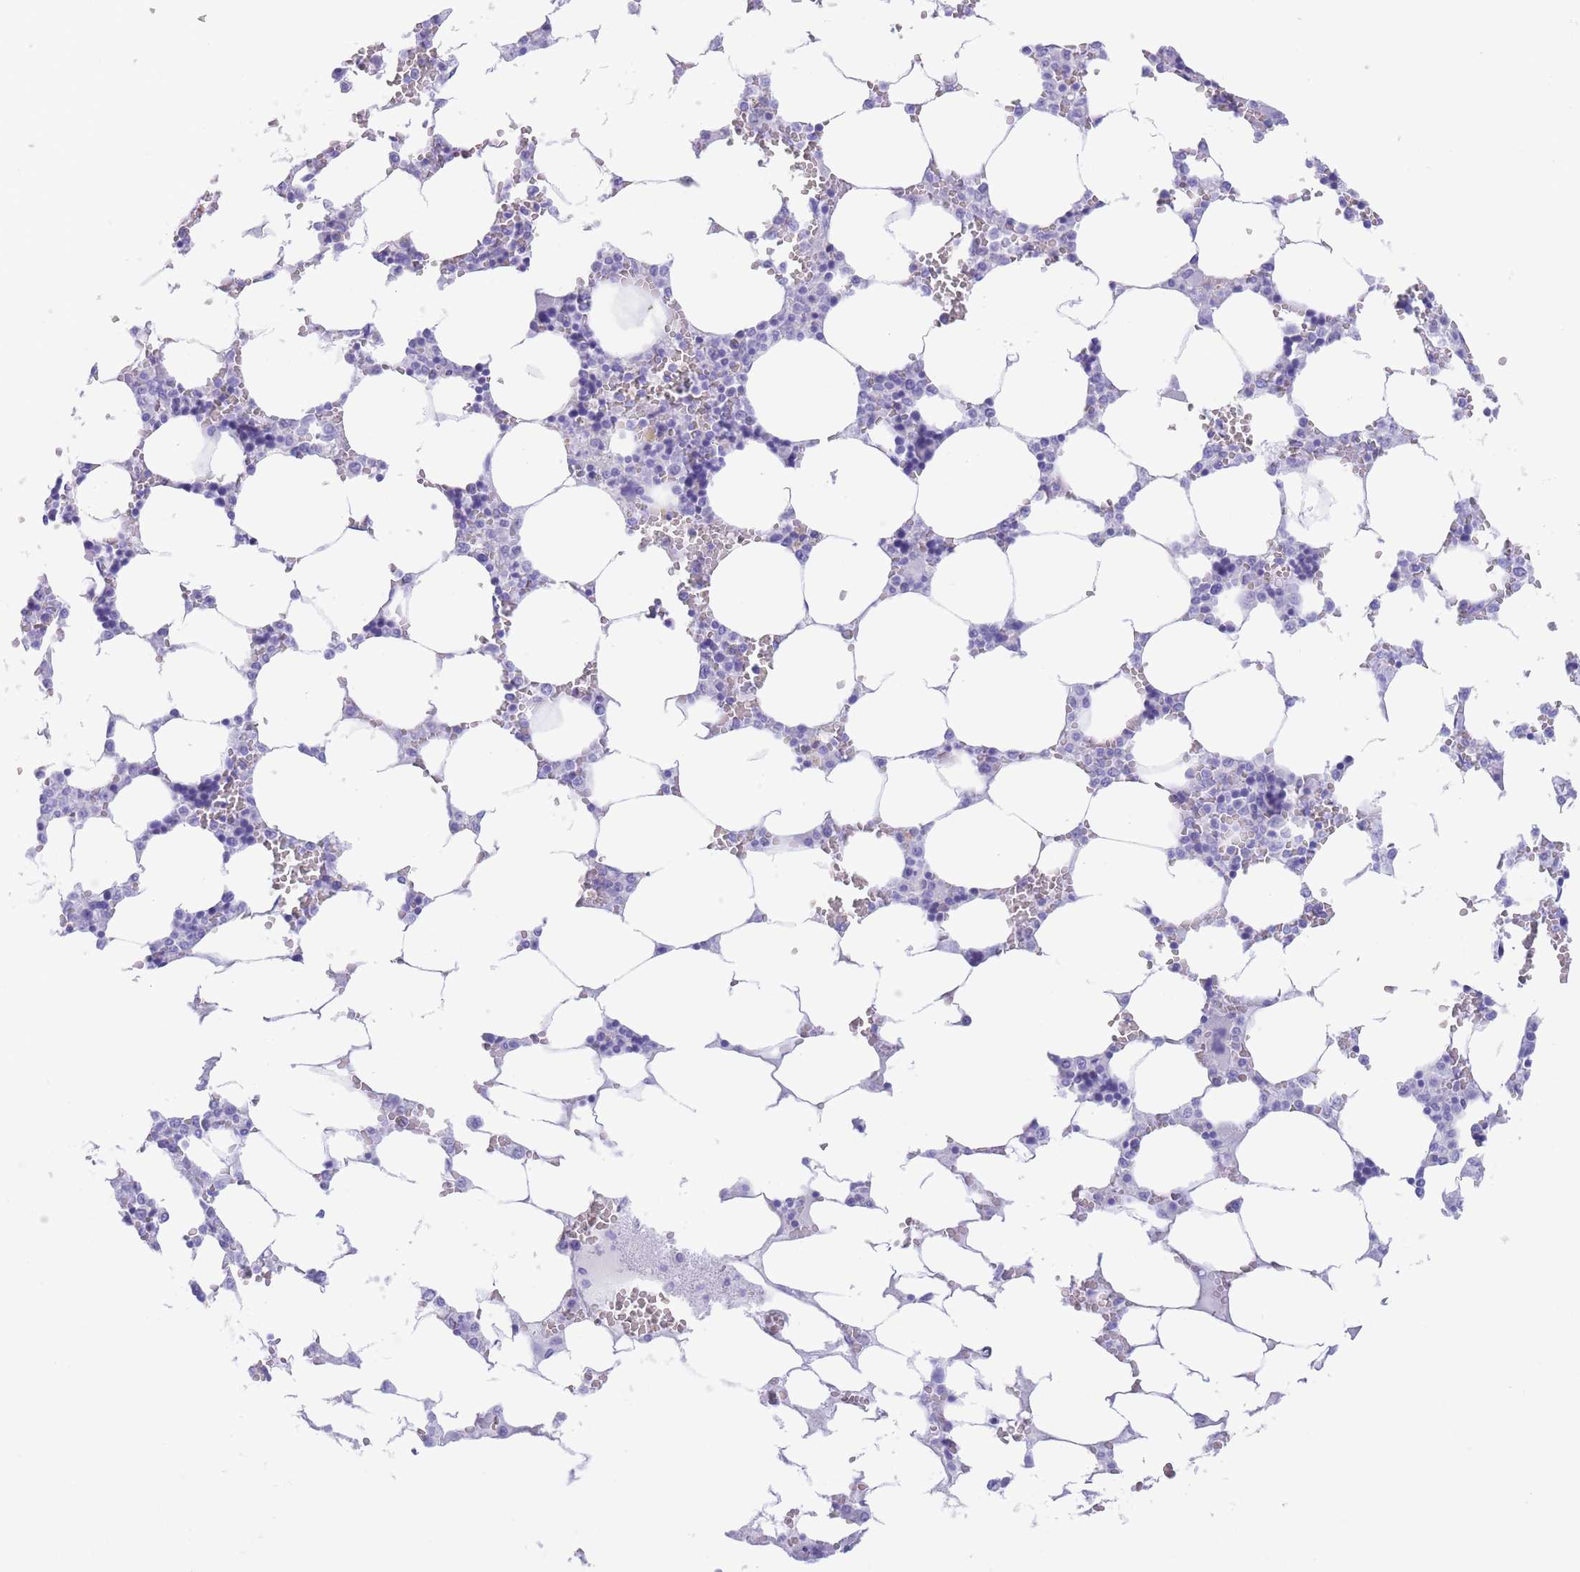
{"staining": {"intensity": "negative", "quantity": "none", "location": "none"}, "tissue": "bone marrow", "cell_type": "Hematopoietic cells", "image_type": "normal", "snomed": [{"axis": "morphology", "description": "Normal tissue, NOS"}, {"axis": "topography", "description": "Bone marrow"}], "caption": "High magnification brightfield microscopy of benign bone marrow stained with DAB (brown) and counterstained with hematoxylin (blue): hematopoietic cells show no significant positivity. Nuclei are stained in blue.", "gene": "SLCO1B1", "patient": {"sex": "male", "age": 64}}